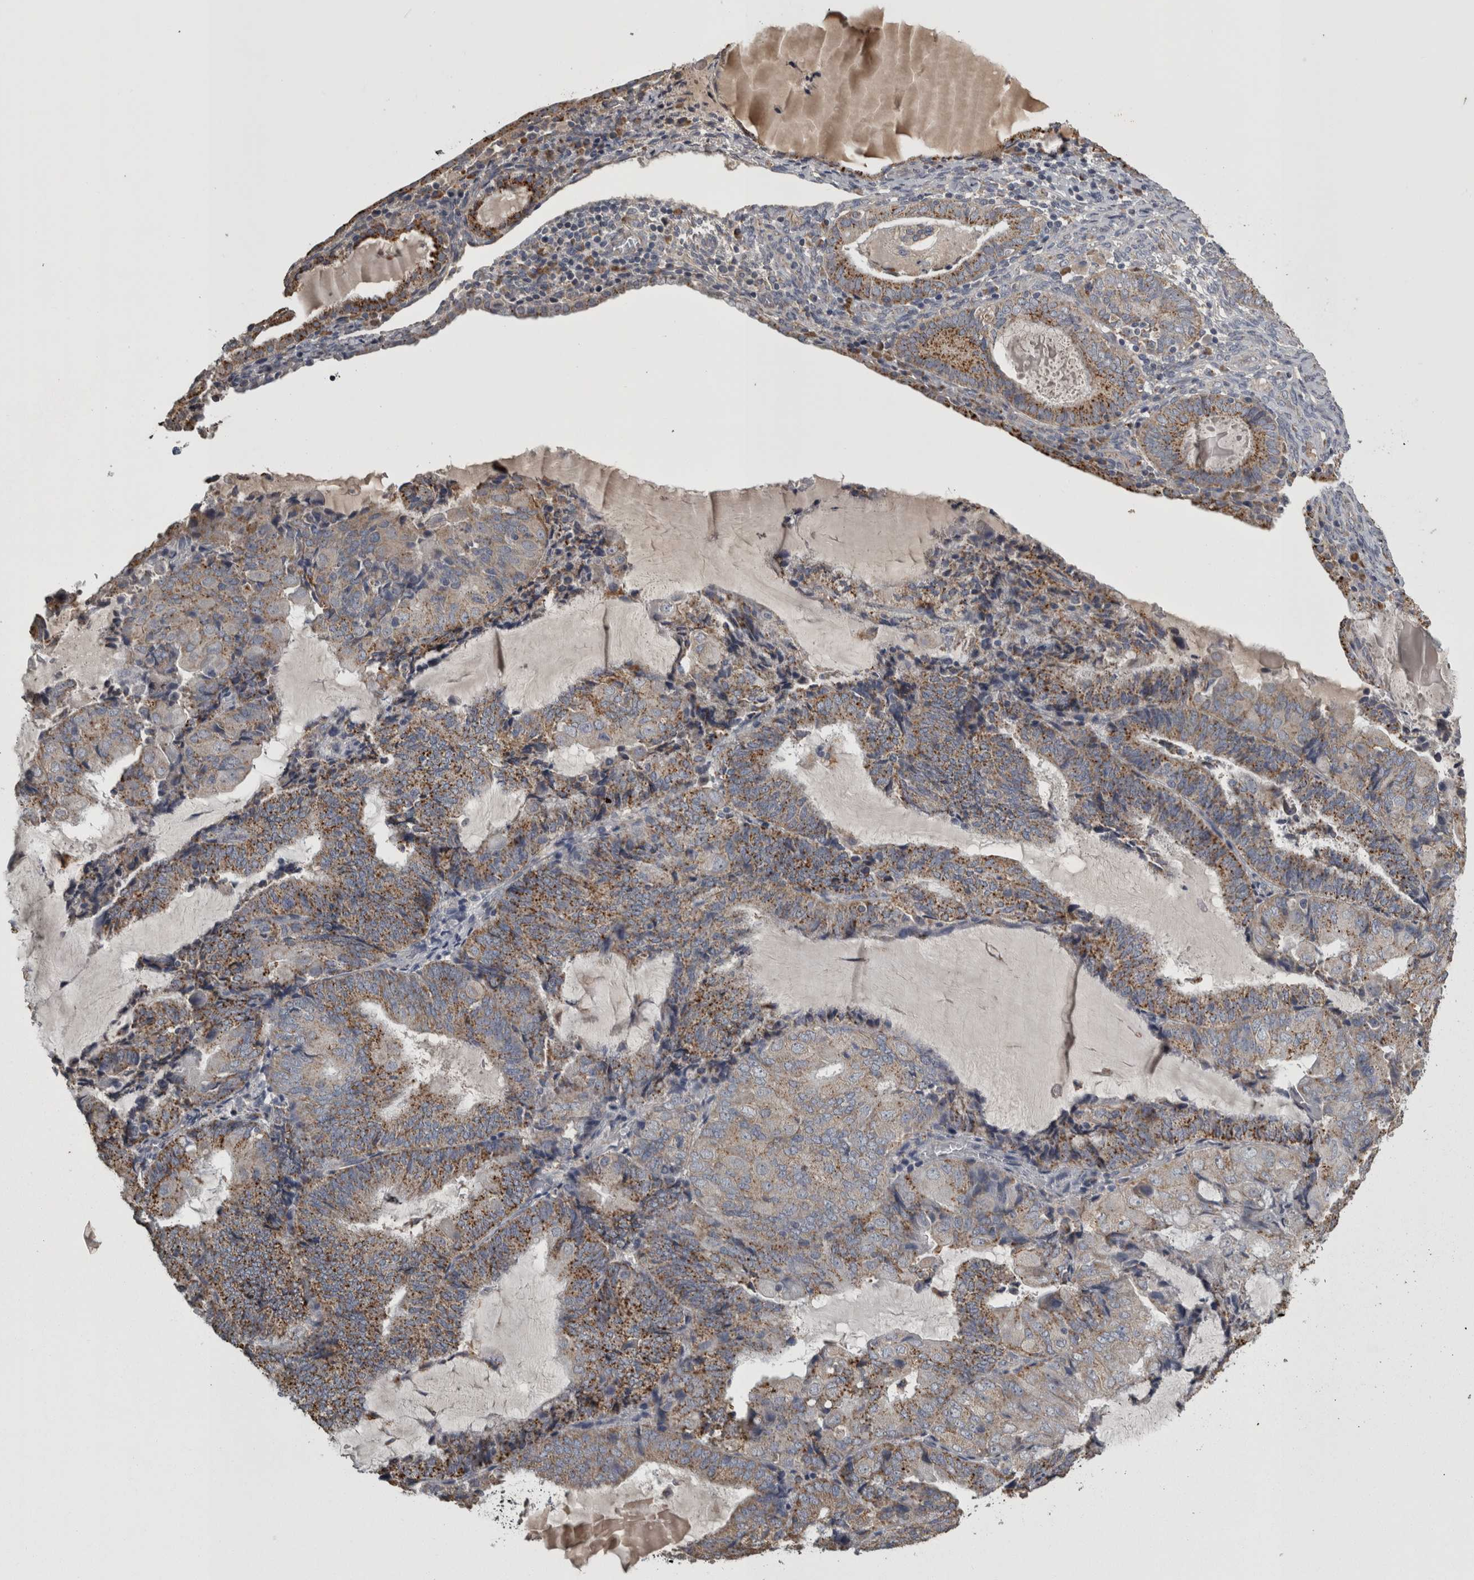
{"staining": {"intensity": "moderate", "quantity": ">75%", "location": "cytoplasmic/membranous"}, "tissue": "endometrial cancer", "cell_type": "Tumor cells", "image_type": "cancer", "snomed": [{"axis": "morphology", "description": "Adenocarcinoma, NOS"}, {"axis": "topography", "description": "Endometrium"}], "caption": "This is an image of immunohistochemistry (IHC) staining of adenocarcinoma (endometrial), which shows moderate expression in the cytoplasmic/membranous of tumor cells.", "gene": "FRK", "patient": {"sex": "female", "age": 81}}